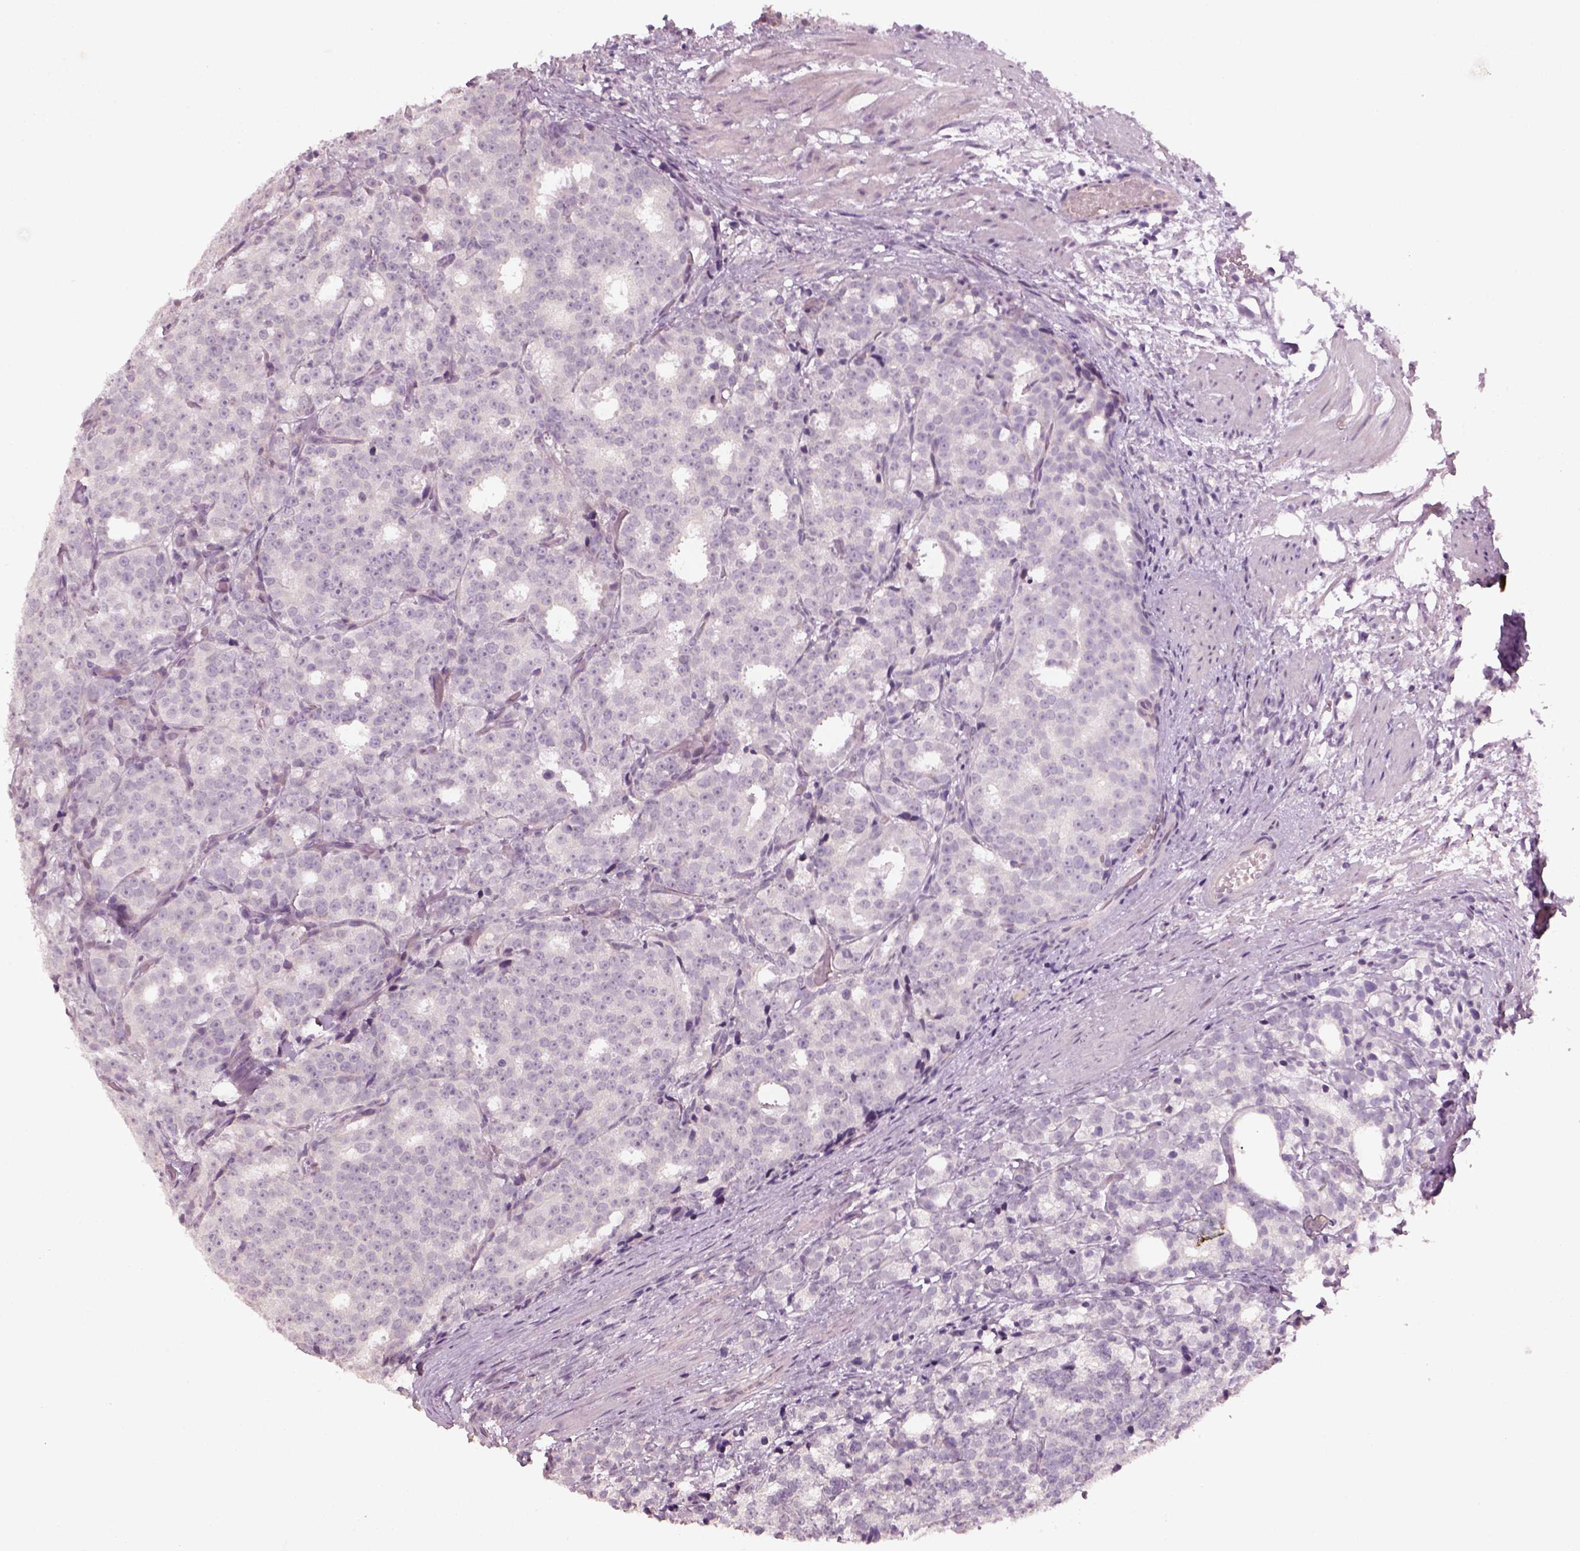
{"staining": {"intensity": "negative", "quantity": "none", "location": "none"}, "tissue": "prostate cancer", "cell_type": "Tumor cells", "image_type": "cancer", "snomed": [{"axis": "morphology", "description": "Adenocarcinoma, High grade"}, {"axis": "topography", "description": "Prostate"}], "caption": "This is an immunohistochemistry image of human prostate cancer. There is no expression in tumor cells.", "gene": "PENK", "patient": {"sex": "male", "age": 53}}